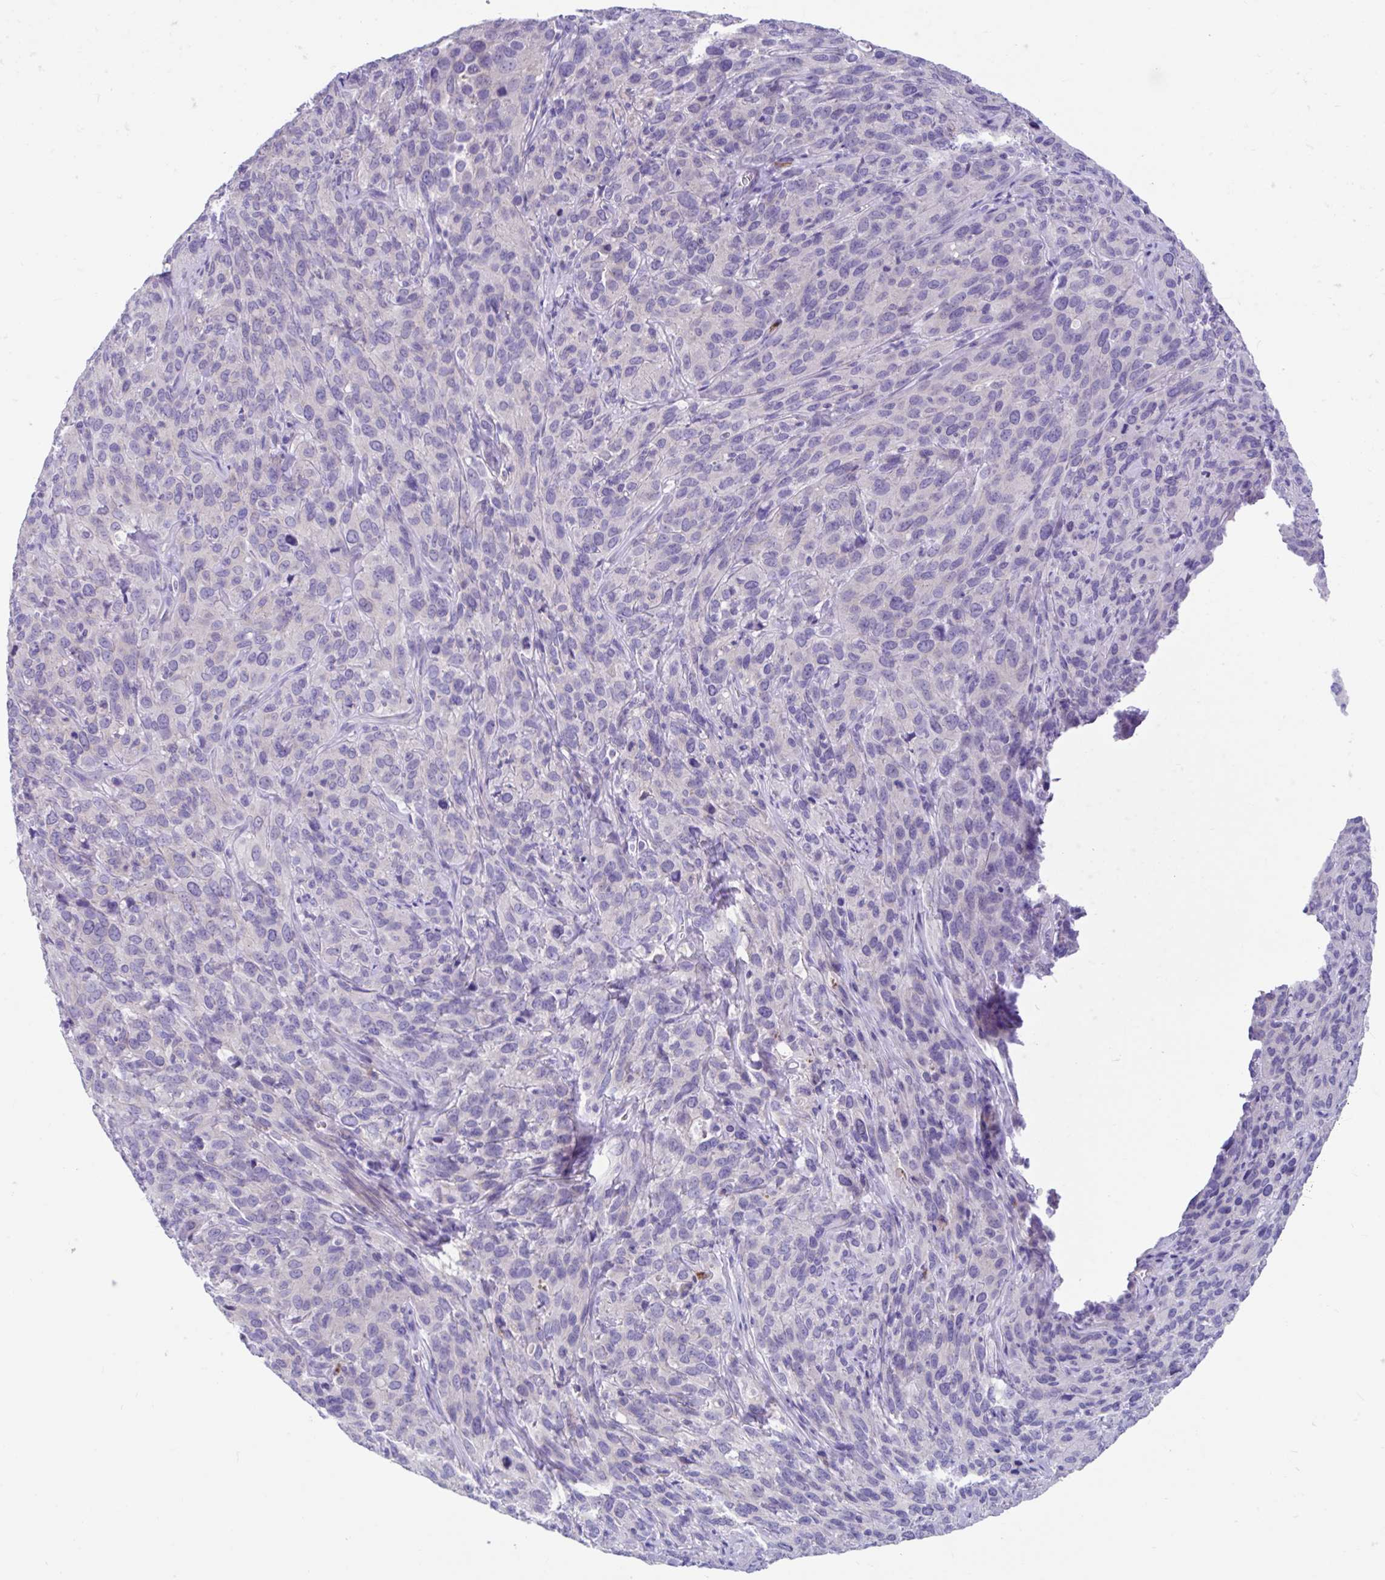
{"staining": {"intensity": "negative", "quantity": "none", "location": "none"}, "tissue": "cervical cancer", "cell_type": "Tumor cells", "image_type": "cancer", "snomed": [{"axis": "morphology", "description": "Squamous cell carcinoma, NOS"}, {"axis": "topography", "description": "Cervix"}], "caption": "Cervical cancer (squamous cell carcinoma) was stained to show a protein in brown. There is no significant positivity in tumor cells.", "gene": "CCSAP", "patient": {"sex": "female", "age": 51}}